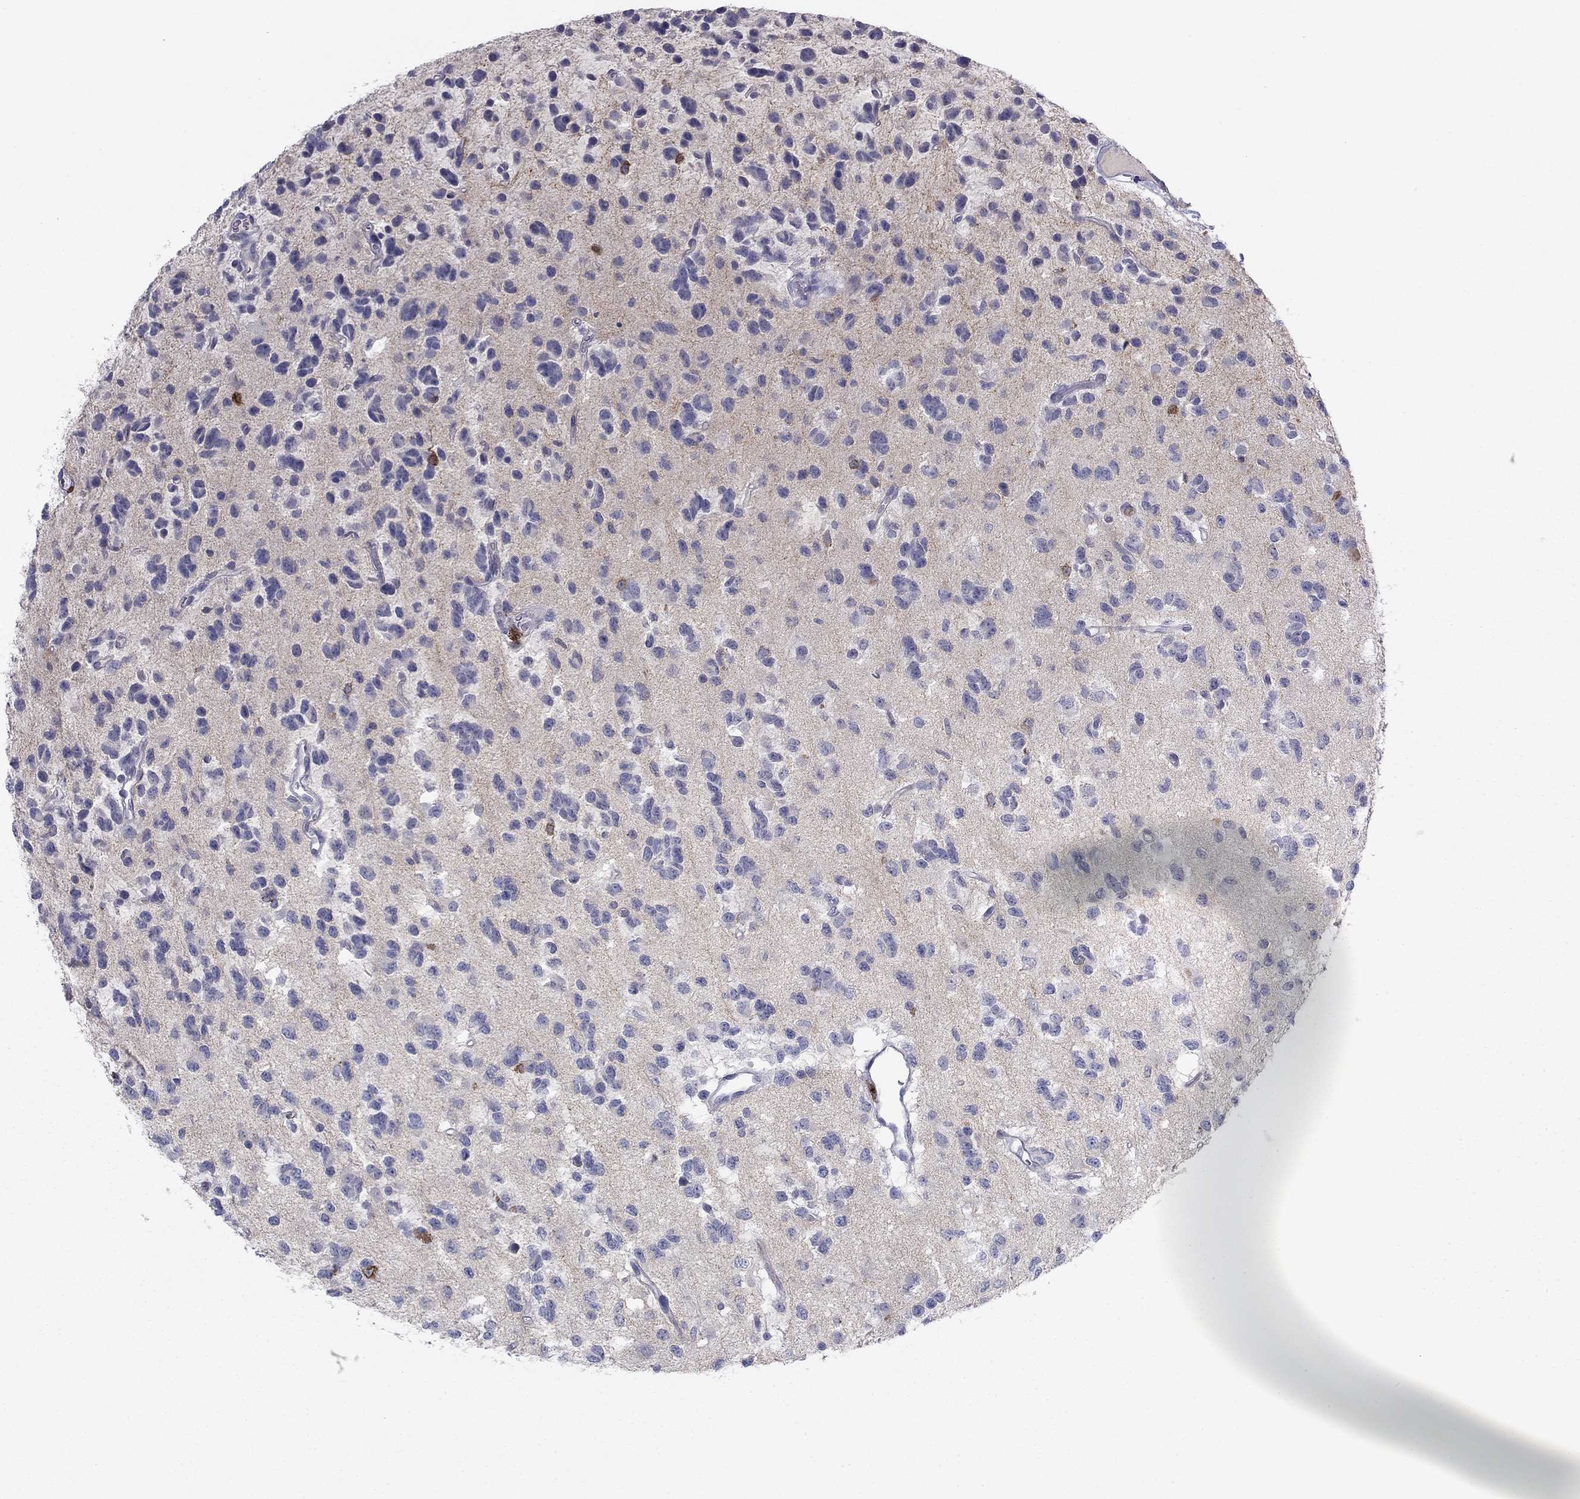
{"staining": {"intensity": "negative", "quantity": "none", "location": "none"}, "tissue": "glioma", "cell_type": "Tumor cells", "image_type": "cancer", "snomed": [{"axis": "morphology", "description": "Glioma, malignant, Low grade"}, {"axis": "topography", "description": "Brain"}], "caption": "Image shows no protein positivity in tumor cells of glioma tissue.", "gene": "CNTNAP4", "patient": {"sex": "female", "age": 45}}